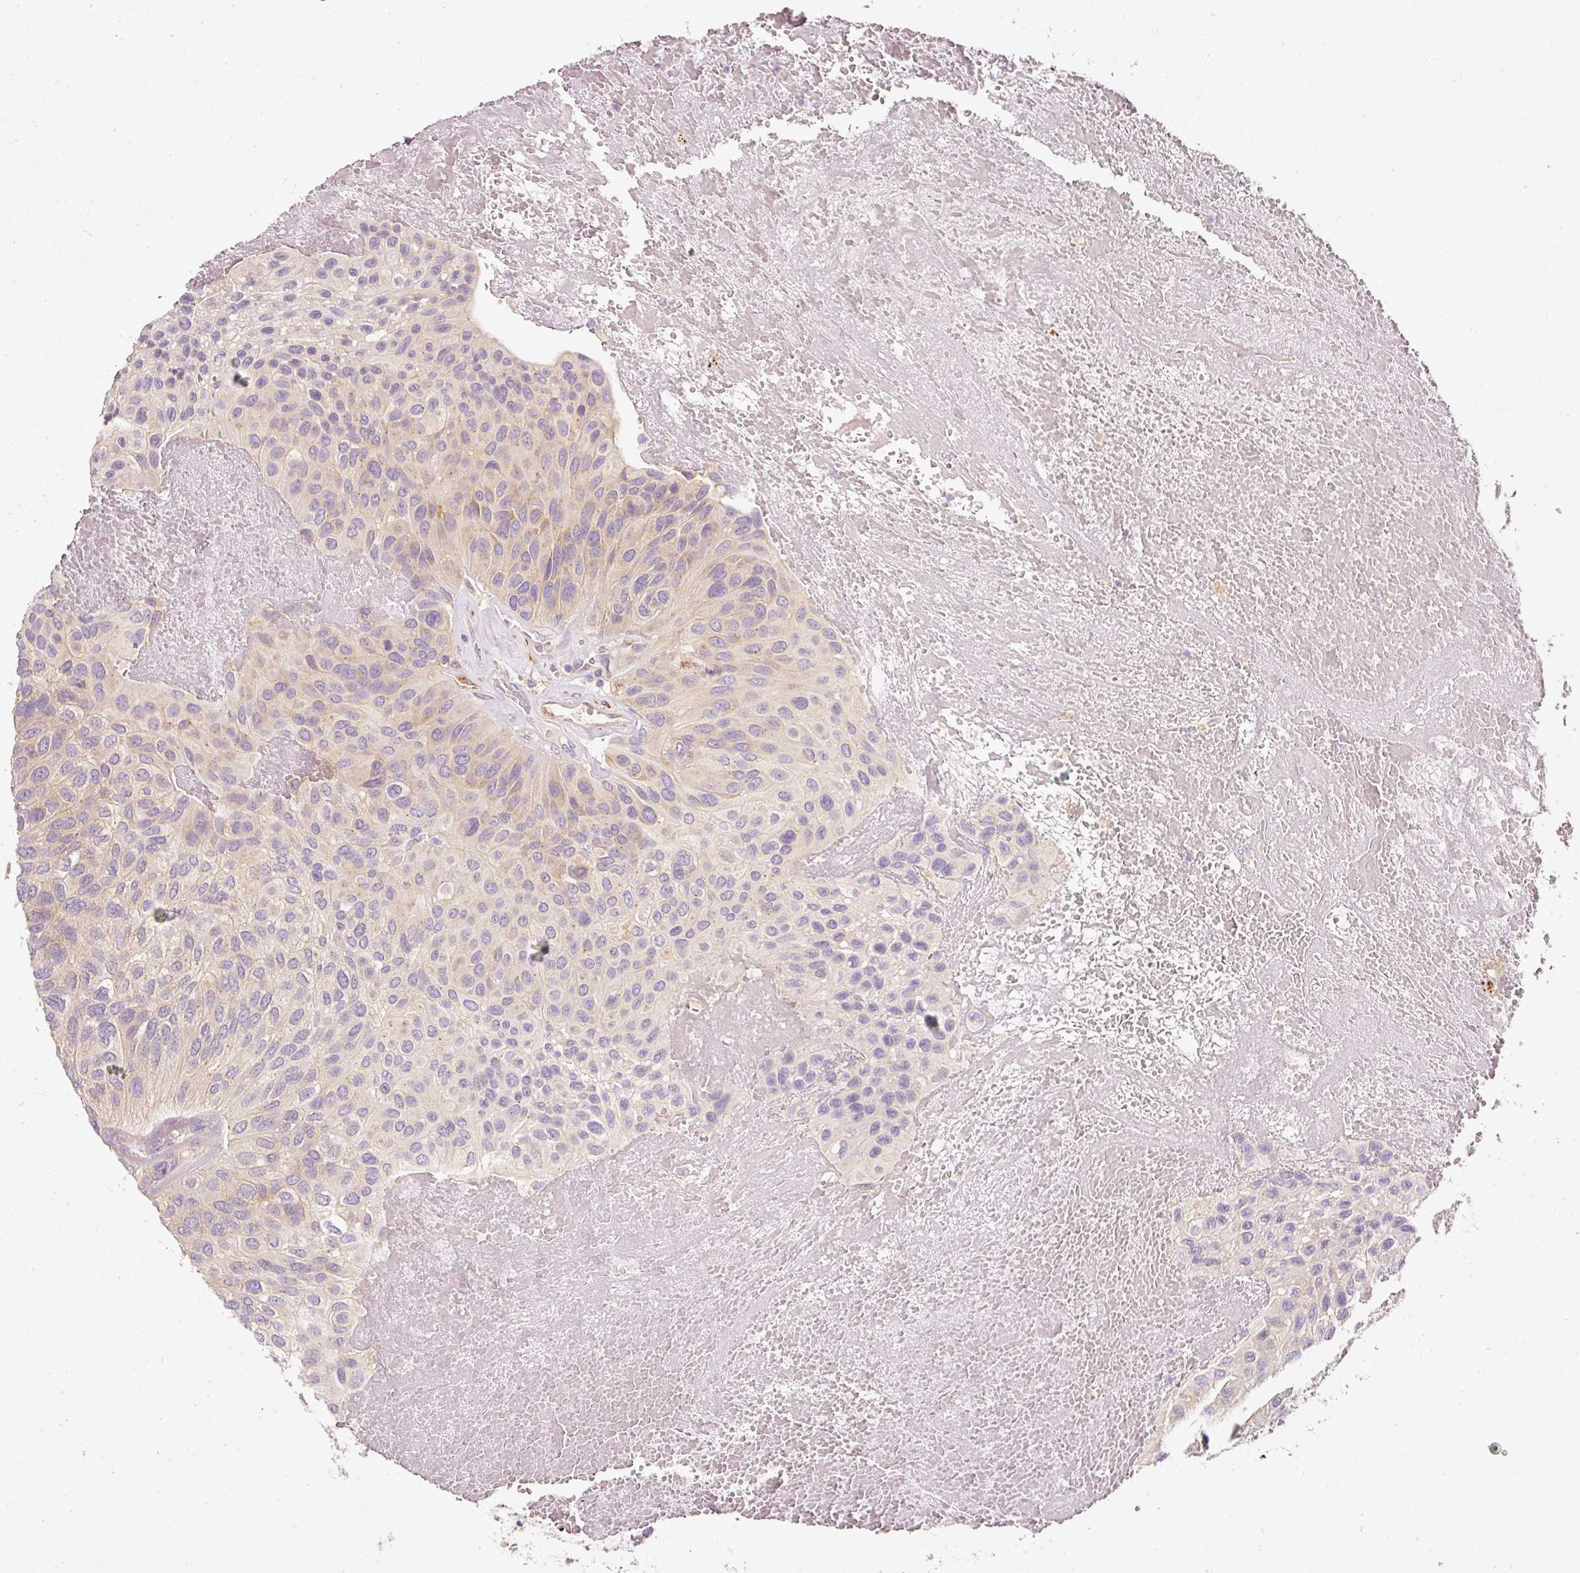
{"staining": {"intensity": "weak", "quantity": "<25%", "location": "cytoplasmic/membranous"}, "tissue": "urothelial cancer", "cell_type": "Tumor cells", "image_type": "cancer", "snomed": [{"axis": "morphology", "description": "Urothelial carcinoma, High grade"}, {"axis": "topography", "description": "Urinary bladder"}], "caption": "Urothelial carcinoma (high-grade) was stained to show a protein in brown. There is no significant staining in tumor cells.", "gene": "RNF167", "patient": {"sex": "male", "age": 66}}